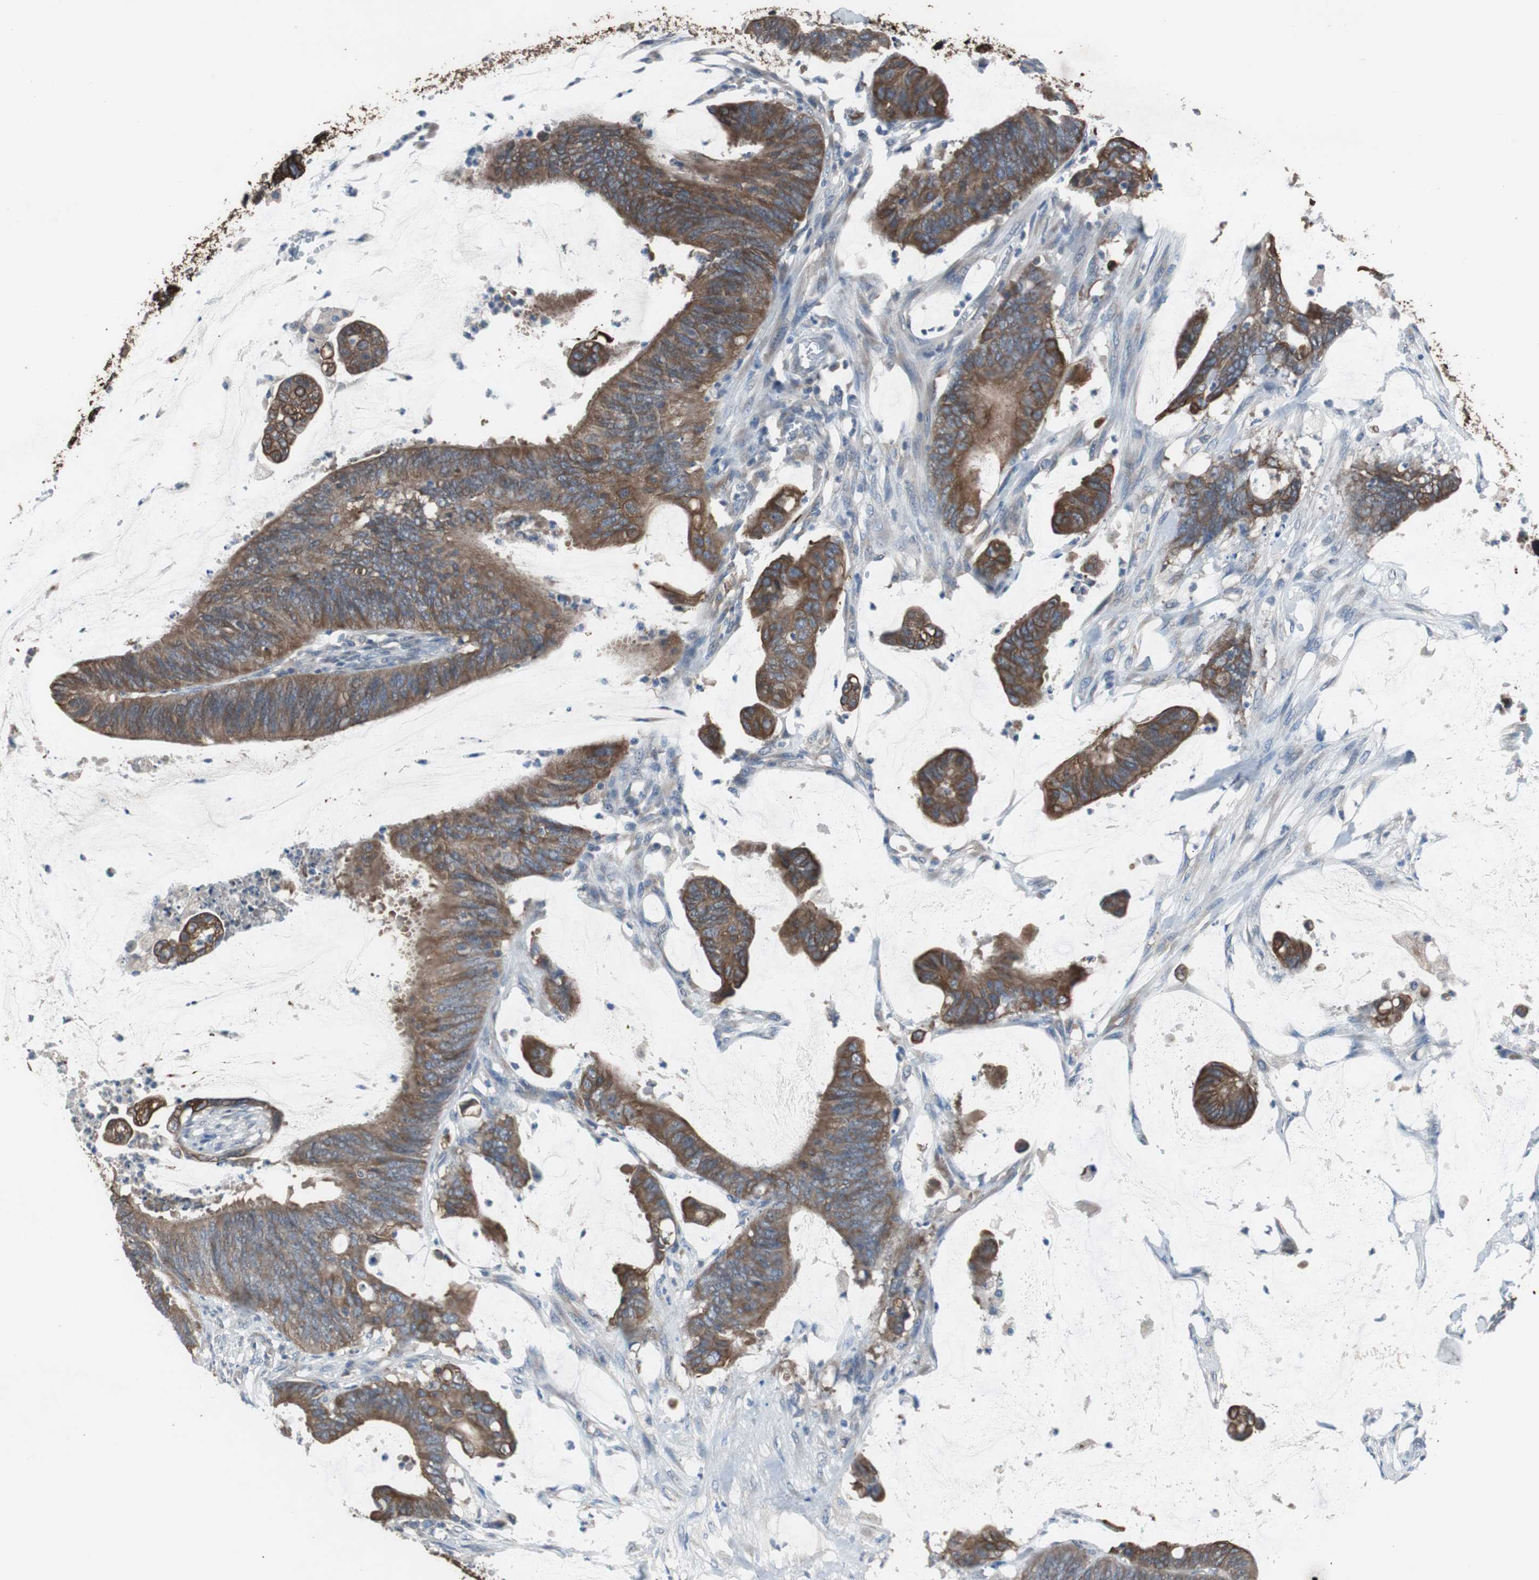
{"staining": {"intensity": "strong", "quantity": ">75%", "location": "cytoplasmic/membranous"}, "tissue": "colorectal cancer", "cell_type": "Tumor cells", "image_type": "cancer", "snomed": [{"axis": "morphology", "description": "Adenocarcinoma, NOS"}, {"axis": "topography", "description": "Rectum"}], "caption": "This histopathology image displays colorectal cancer stained with IHC to label a protein in brown. The cytoplasmic/membranous of tumor cells show strong positivity for the protein. Nuclei are counter-stained blue.", "gene": "USP10", "patient": {"sex": "female", "age": 66}}